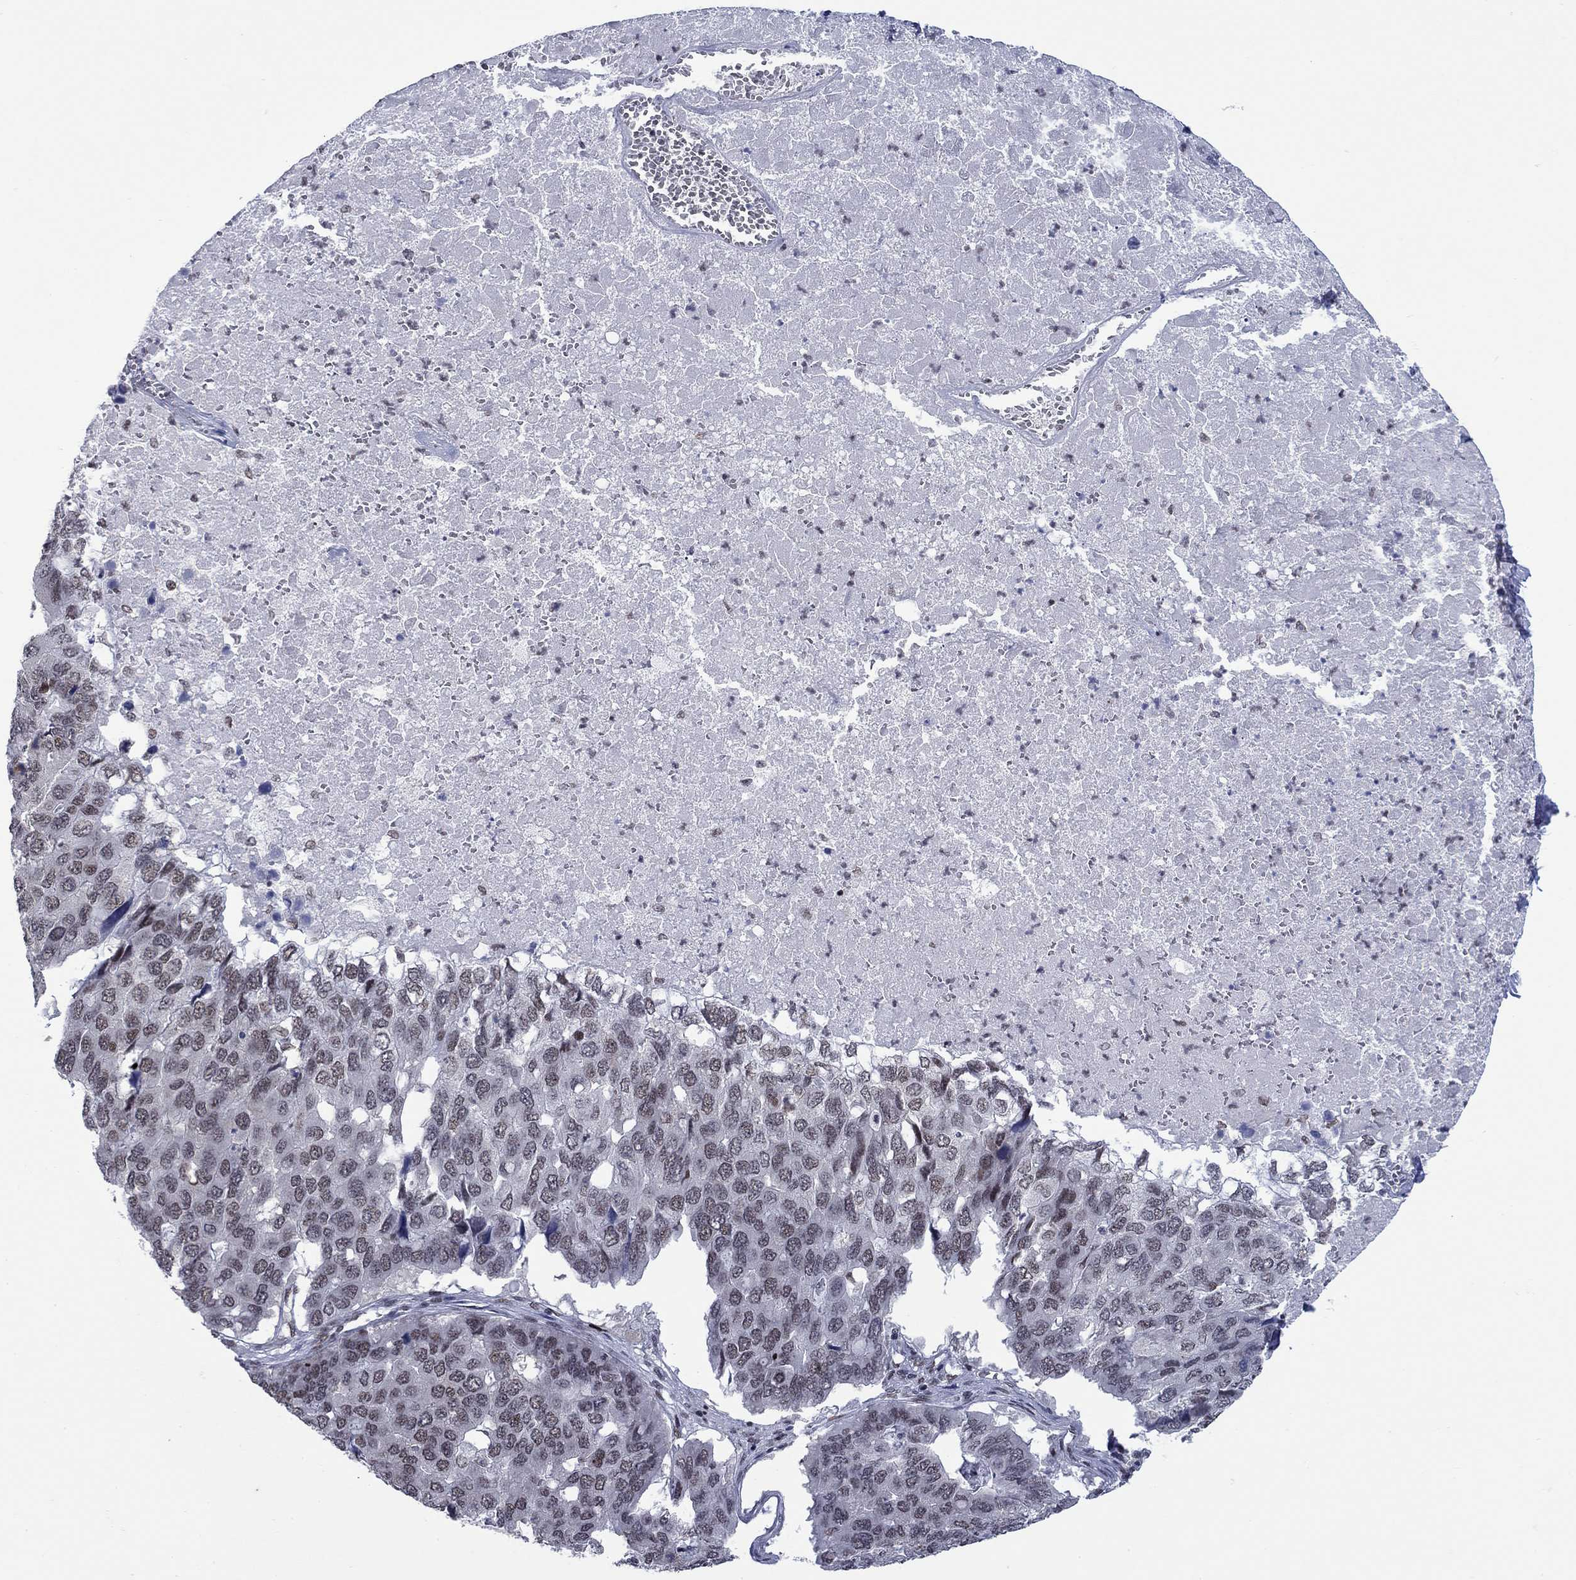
{"staining": {"intensity": "negative", "quantity": "none", "location": "none"}, "tissue": "pancreatic cancer", "cell_type": "Tumor cells", "image_type": "cancer", "snomed": [{"axis": "morphology", "description": "Adenocarcinoma, NOS"}, {"axis": "topography", "description": "Pancreas"}], "caption": "Tumor cells show no significant expression in pancreatic cancer (adenocarcinoma).", "gene": "NPAS3", "patient": {"sex": "male", "age": 50}}